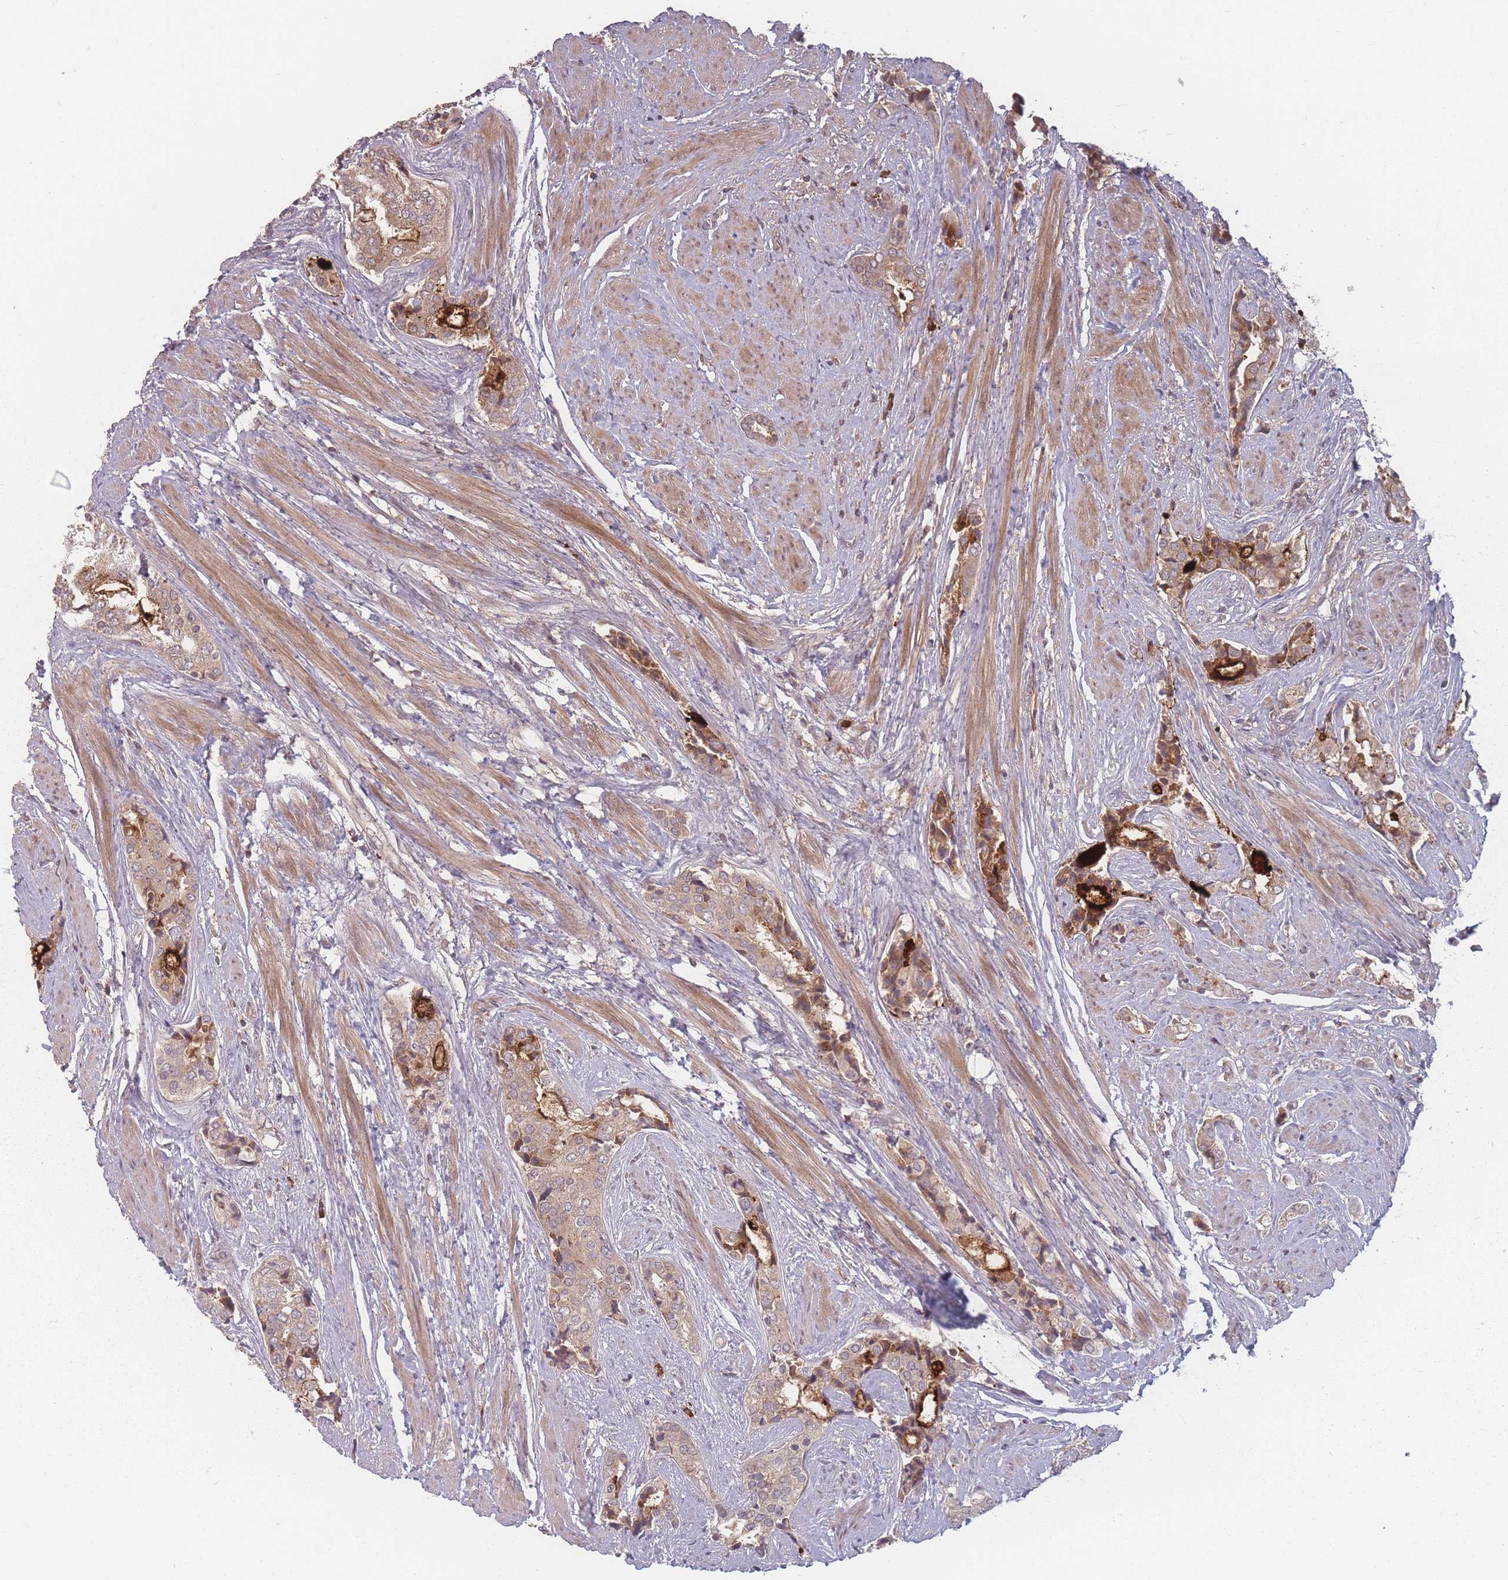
{"staining": {"intensity": "moderate", "quantity": "<25%", "location": "cytoplasmic/membranous"}, "tissue": "prostate cancer", "cell_type": "Tumor cells", "image_type": "cancer", "snomed": [{"axis": "morphology", "description": "Adenocarcinoma, High grade"}, {"axis": "topography", "description": "Prostate"}], "caption": "Prostate cancer stained for a protein demonstrates moderate cytoplasmic/membranous positivity in tumor cells.", "gene": "HAGH", "patient": {"sex": "male", "age": 71}}